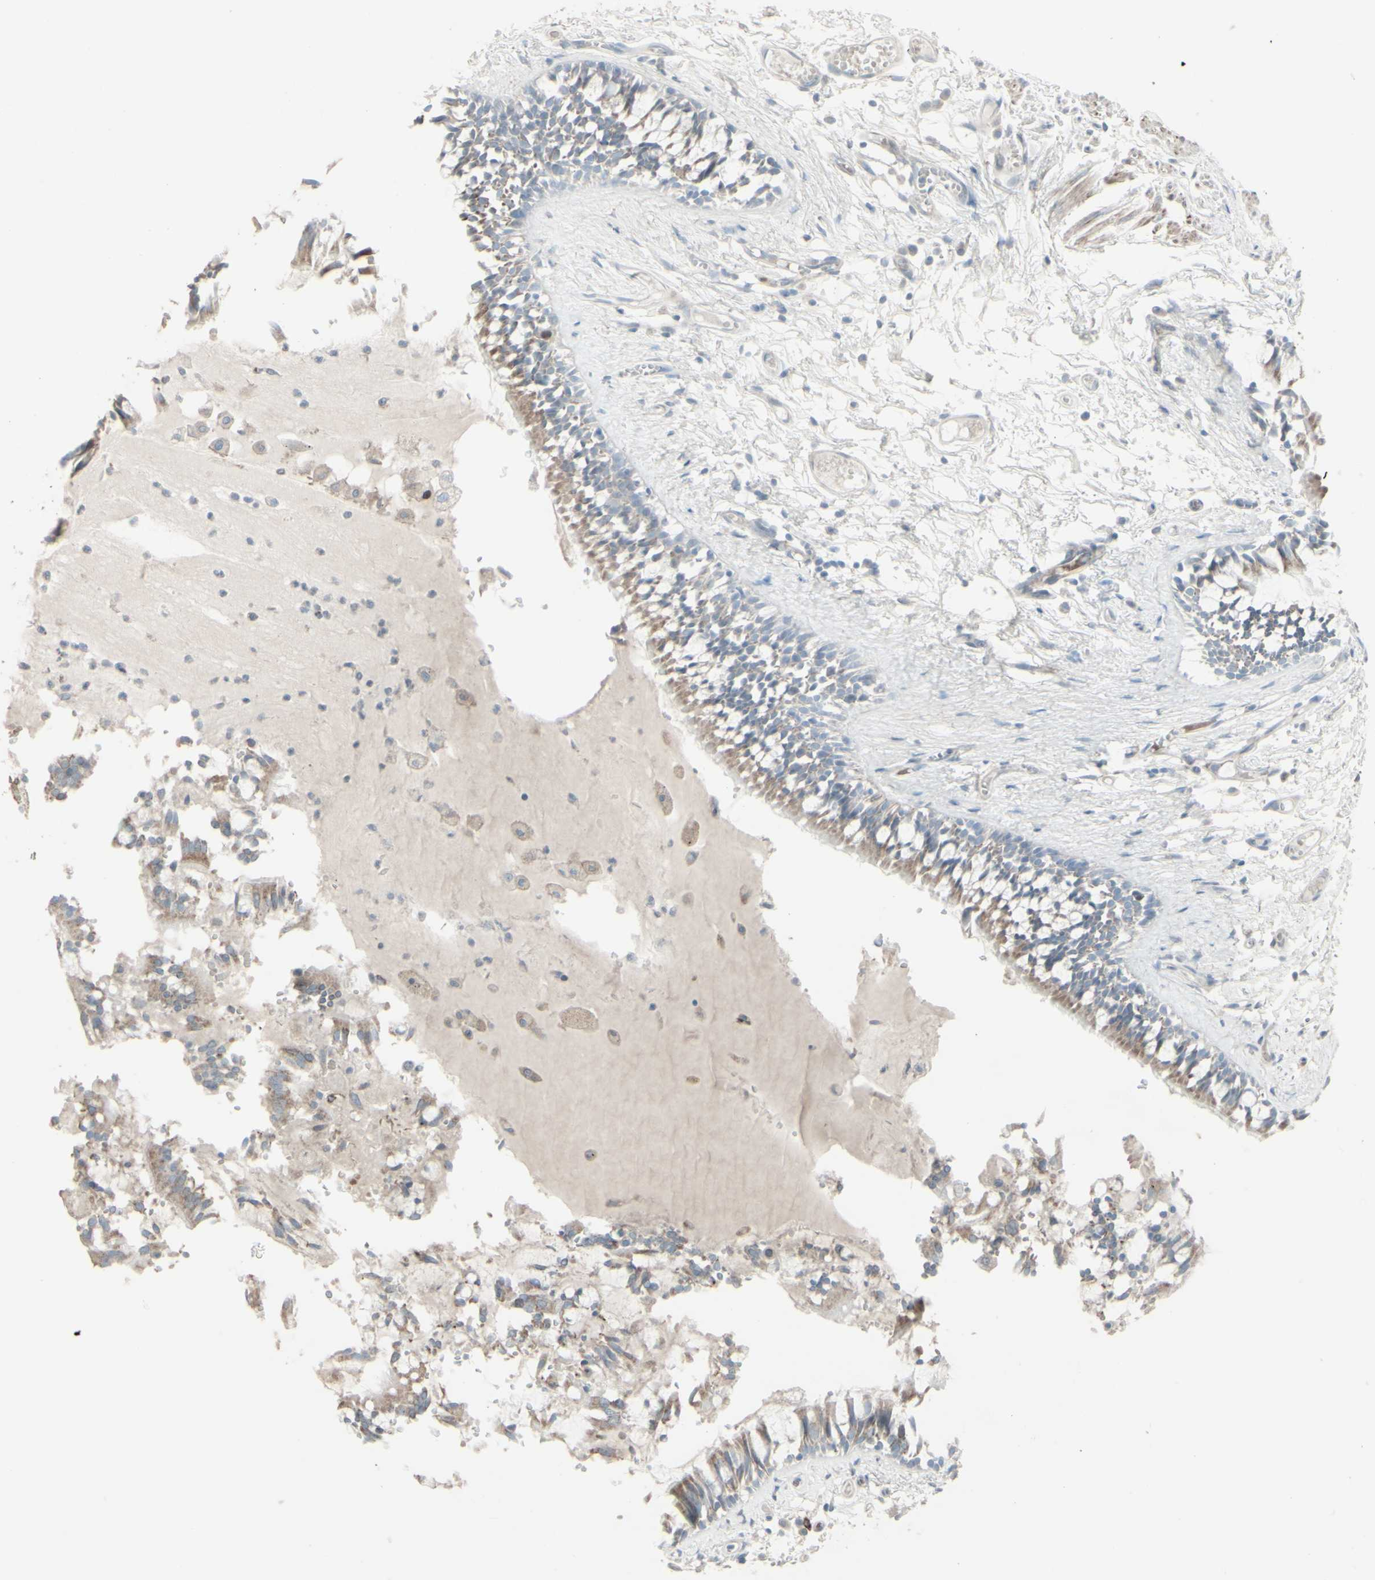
{"staining": {"intensity": "weak", "quantity": ">75%", "location": "cytoplasmic/membranous"}, "tissue": "bronchus", "cell_type": "Respiratory epithelial cells", "image_type": "normal", "snomed": [{"axis": "morphology", "description": "Normal tissue, NOS"}, {"axis": "morphology", "description": "Inflammation, NOS"}, {"axis": "topography", "description": "Cartilage tissue"}, {"axis": "topography", "description": "Lung"}], "caption": "Immunohistochemistry image of normal human bronchus stained for a protein (brown), which reveals low levels of weak cytoplasmic/membranous staining in about >75% of respiratory epithelial cells.", "gene": "GMNN", "patient": {"sex": "male", "age": 71}}